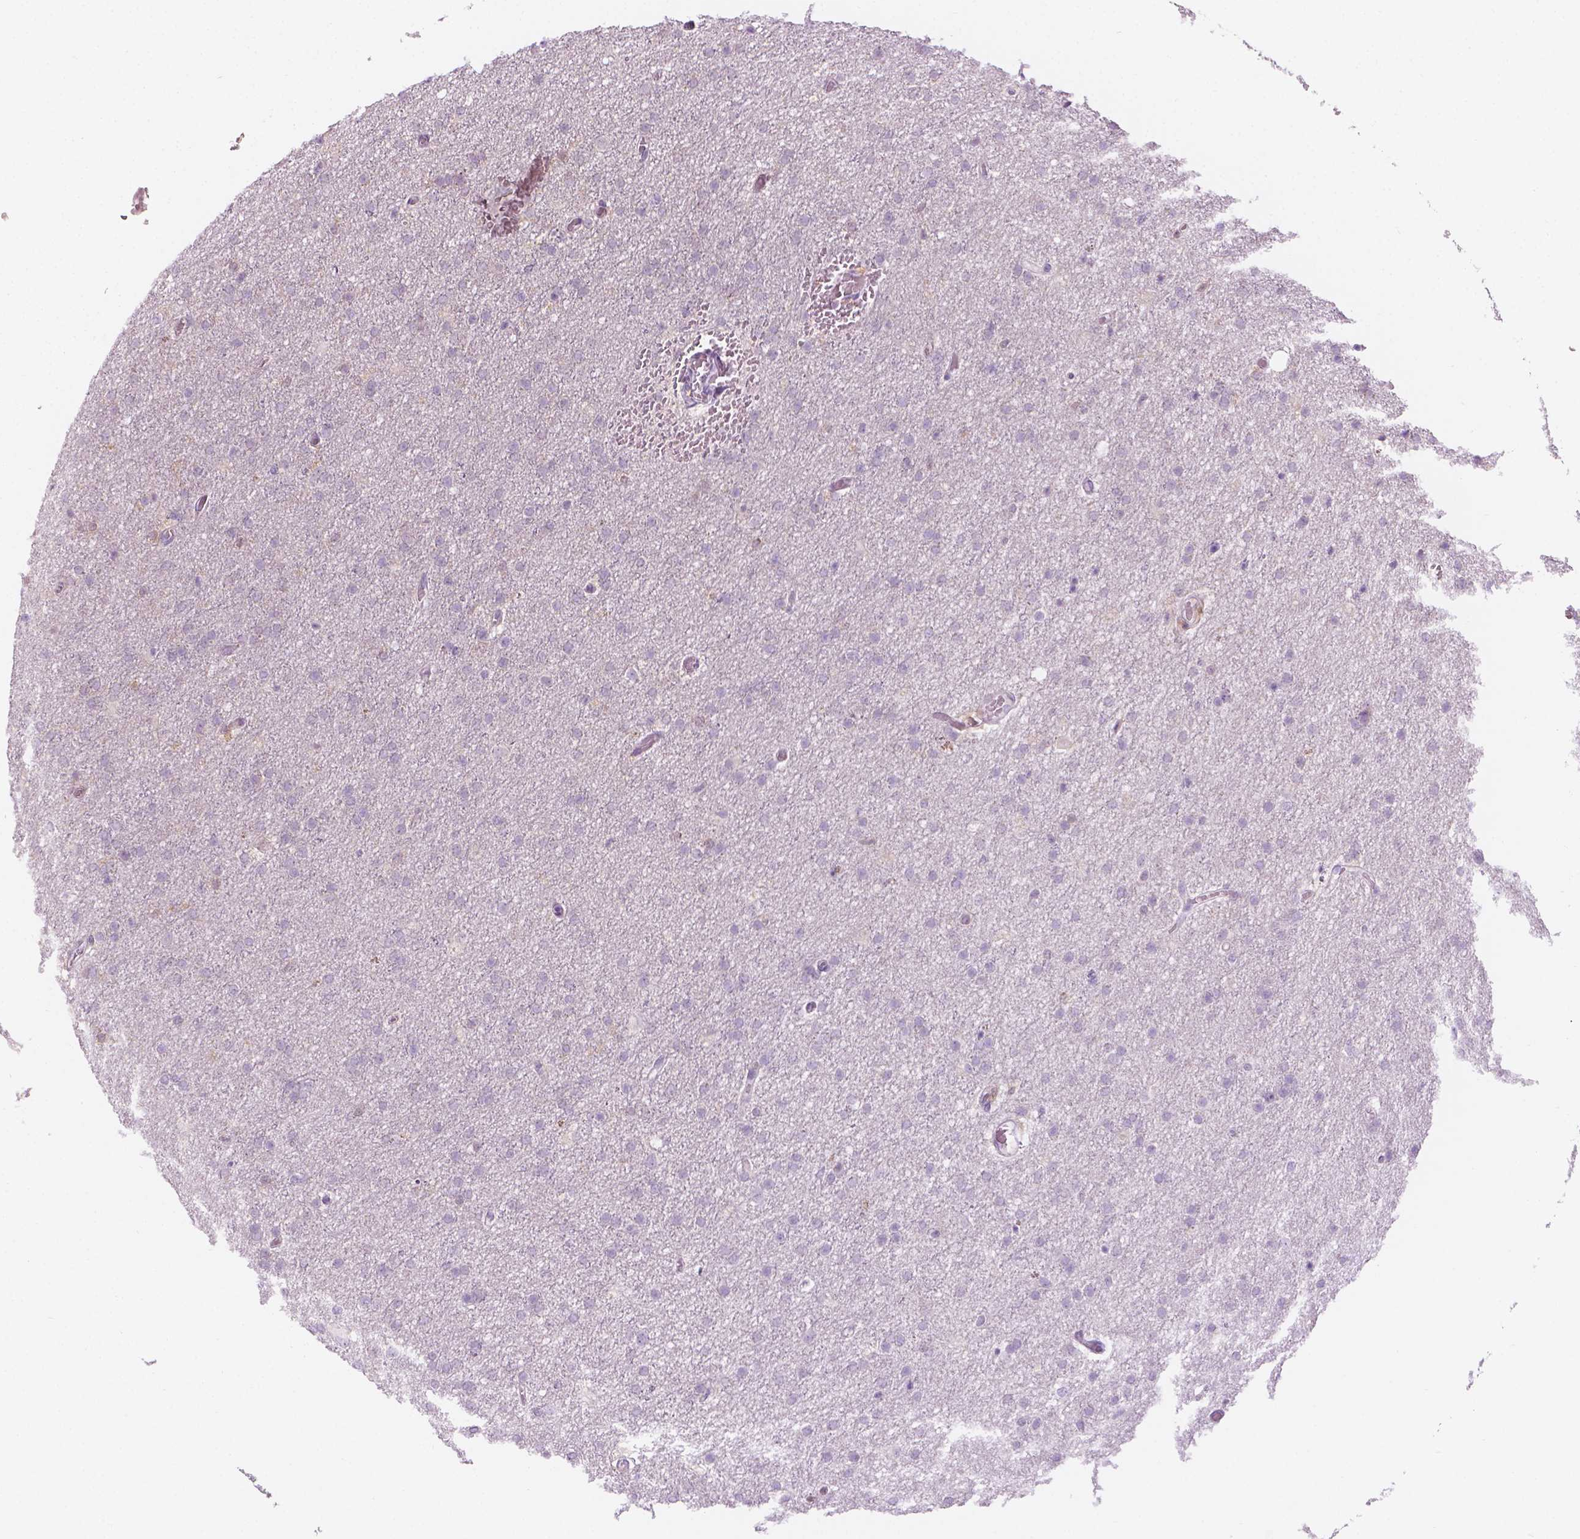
{"staining": {"intensity": "negative", "quantity": "none", "location": "none"}, "tissue": "glioma", "cell_type": "Tumor cells", "image_type": "cancer", "snomed": [{"axis": "morphology", "description": "Glioma, malignant, High grade"}, {"axis": "topography", "description": "Cerebral cortex"}], "caption": "DAB immunohistochemical staining of human malignant glioma (high-grade) demonstrates no significant staining in tumor cells. (Brightfield microscopy of DAB (3,3'-diaminobenzidine) IHC at high magnification).", "gene": "SHMT1", "patient": {"sex": "male", "age": 70}}